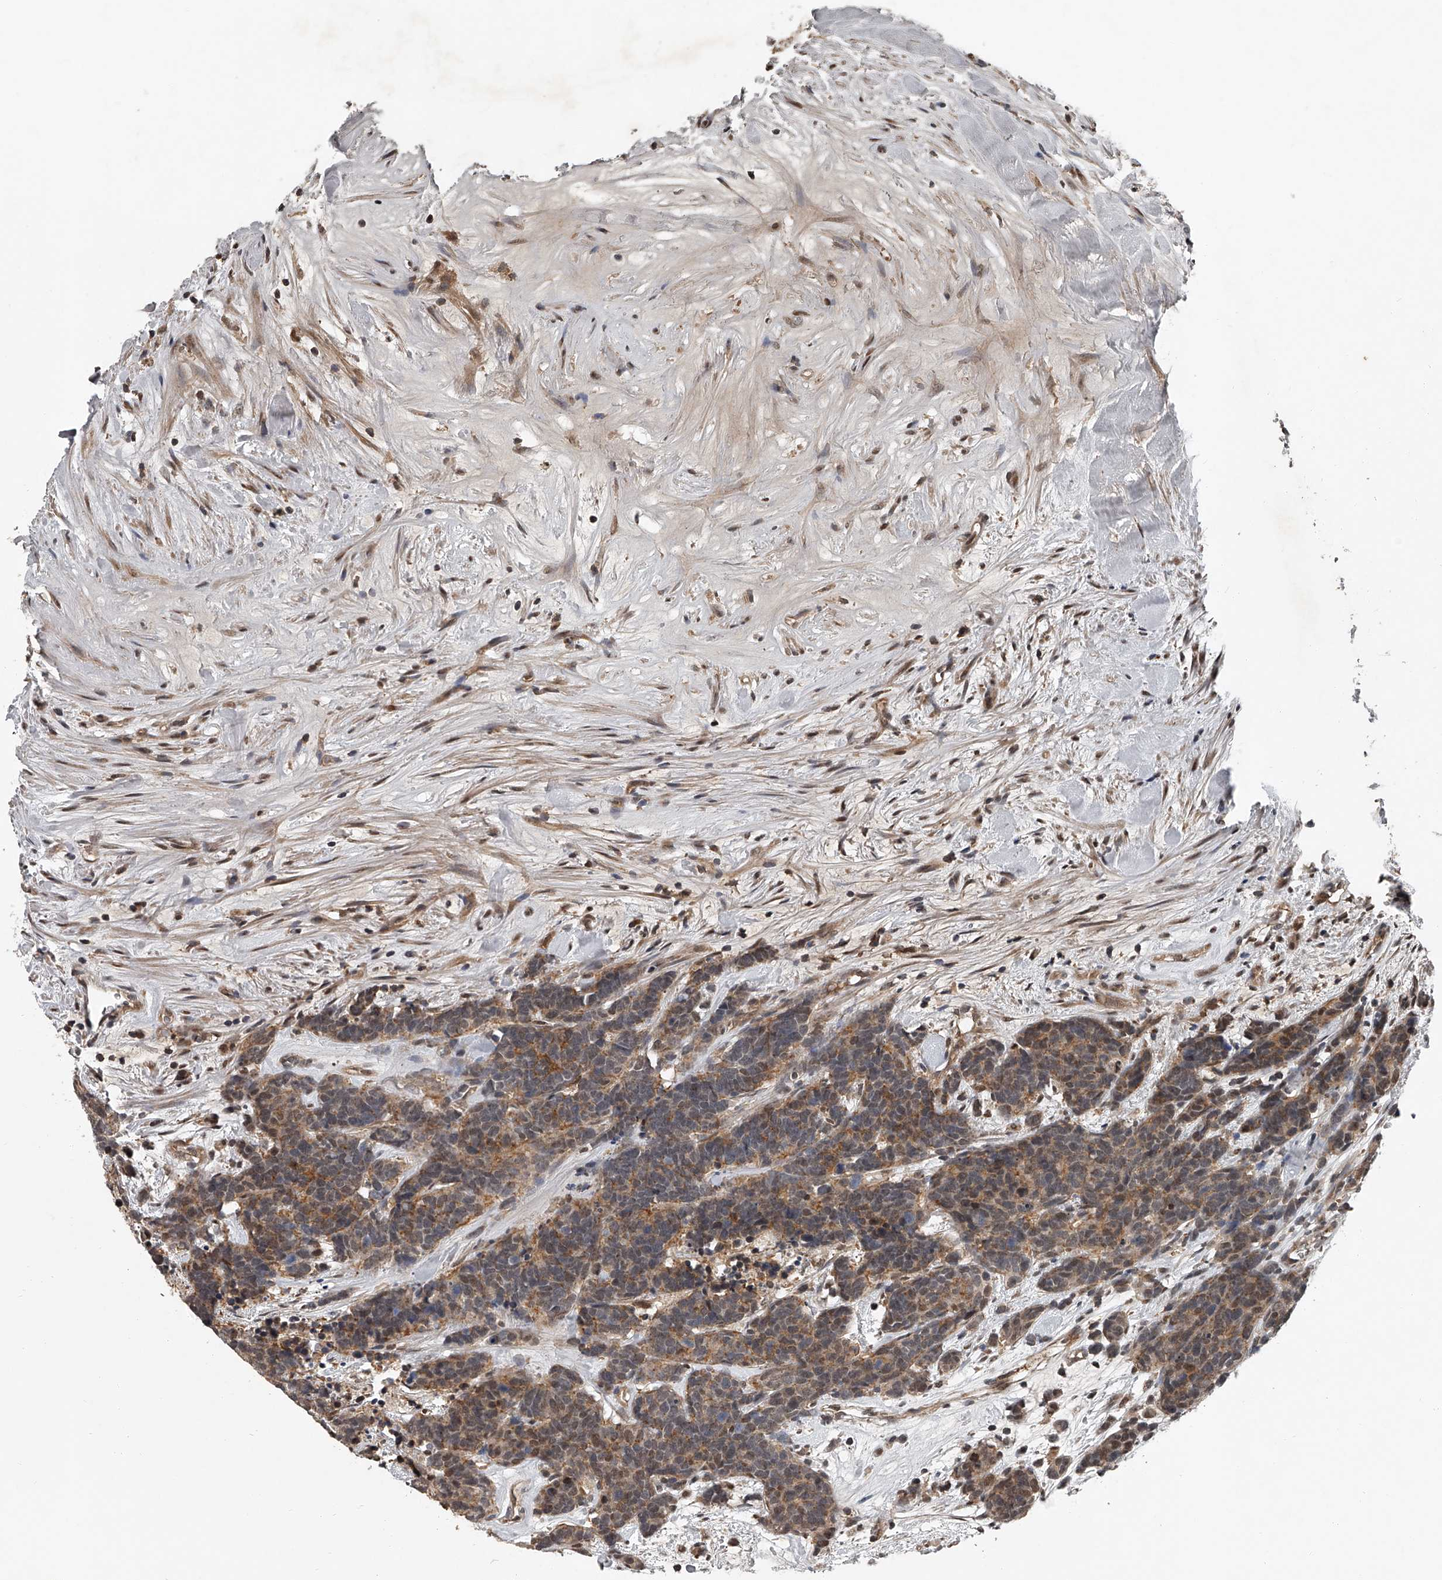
{"staining": {"intensity": "moderate", "quantity": ">75%", "location": "cytoplasmic/membranous,nuclear"}, "tissue": "carcinoid", "cell_type": "Tumor cells", "image_type": "cancer", "snomed": [{"axis": "morphology", "description": "Carcinoma, NOS"}, {"axis": "morphology", "description": "Carcinoid, malignant, NOS"}, {"axis": "topography", "description": "Urinary bladder"}], "caption": "Immunohistochemical staining of carcinoid (malignant) displays medium levels of moderate cytoplasmic/membranous and nuclear protein staining in approximately >75% of tumor cells. Immunohistochemistry stains the protein of interest in brown and the nuclei are stained blue.", "gene": "PLEKHG1", "patient": {"sex": "male", "age": 57}}